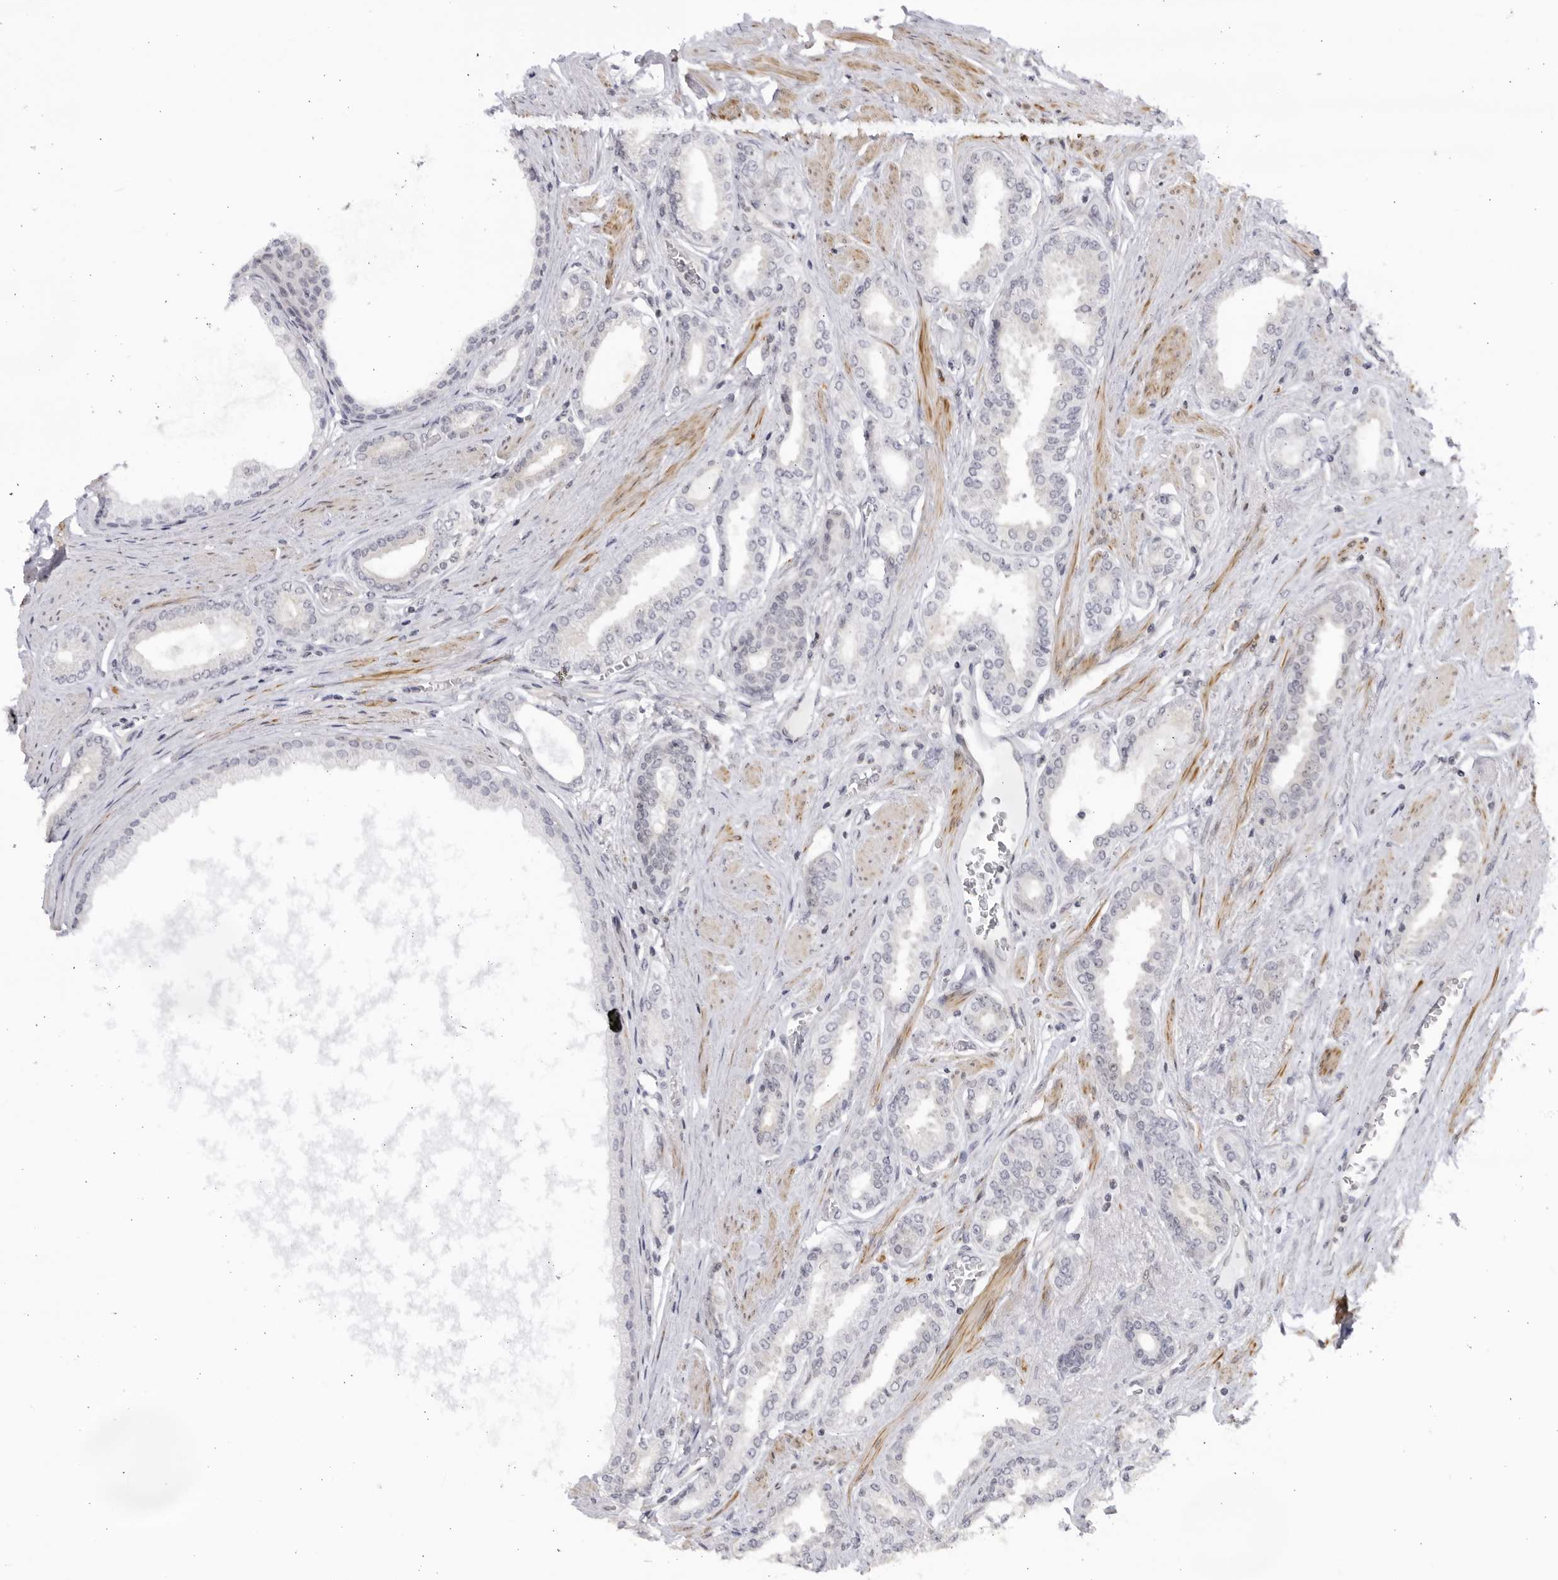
{"staining": {"intensity": "negative", "quantity": "none", "location": "none"}, "tissue": "prostate cancer", "cell_type": "Tumor cells", "image_type": "cancer", "snomed": [{"axis": "morphology", "description": "Adenocarcinoma, Low grade"}, {"axis": "topography", "description": "Prostate"}], "caption": "DAB (3,3'-diaminobenzidine) immunohistochemical staining of prostate cancer demonstrates no significant positivity in tumor cells.", "gene": "CNBD1", "patient": {"sex": "male", "age": 63}}